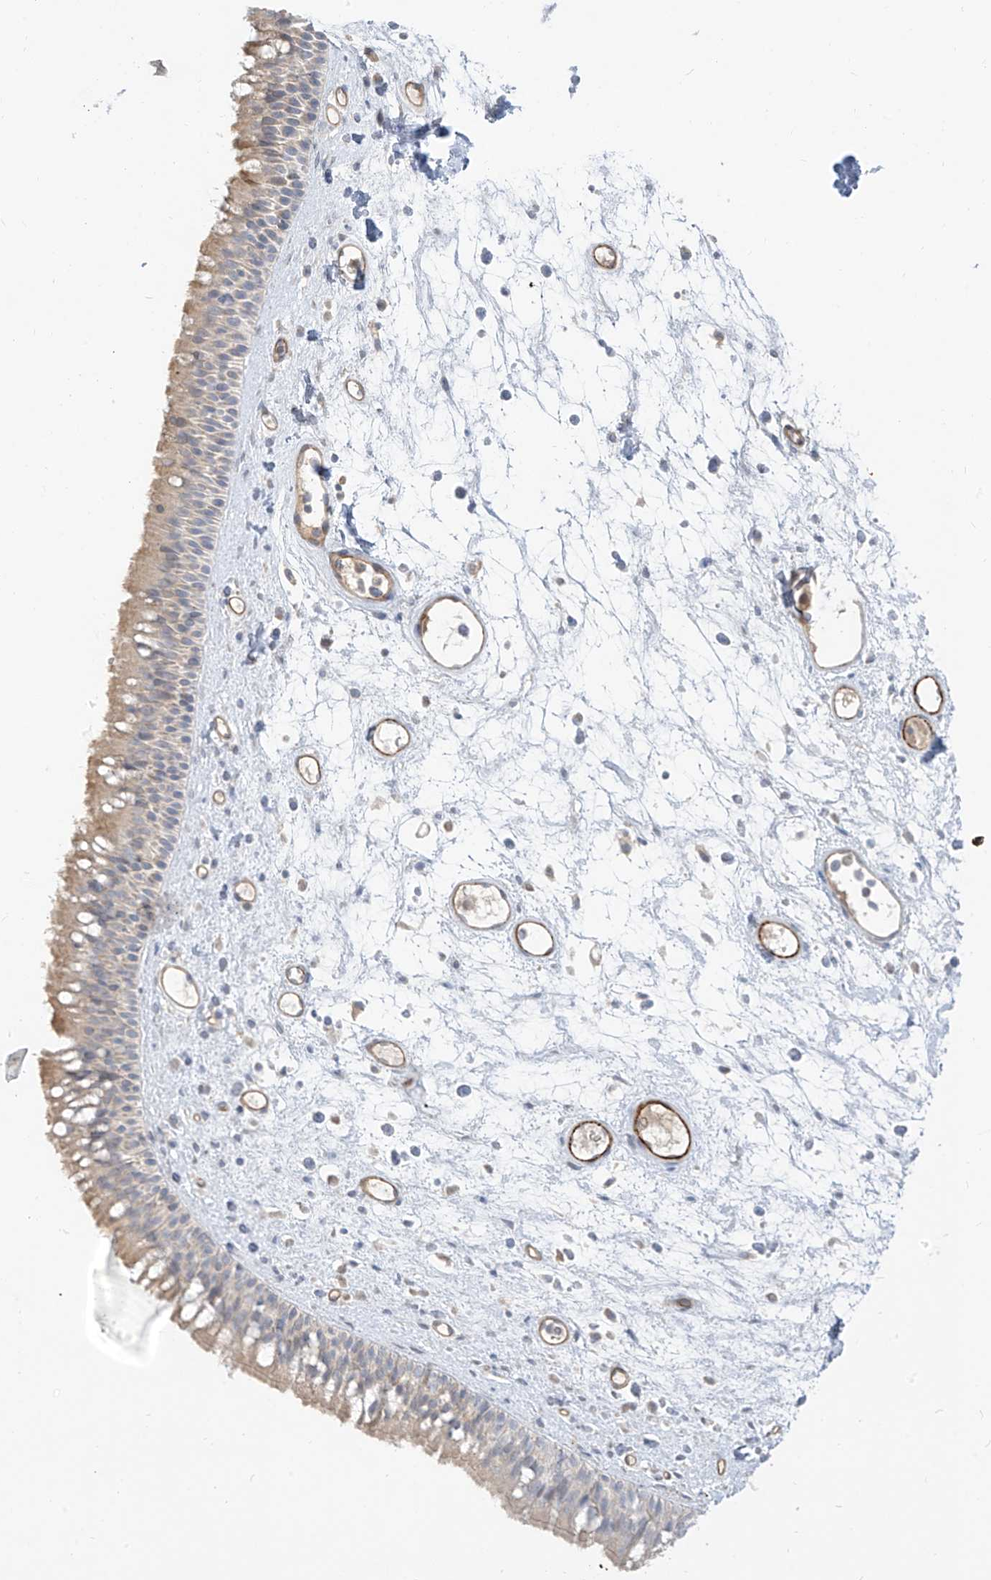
{"staining": {"intensity": "weak", "quantity": "25%-75%", "location": "cytoplasmic/membranous"}, "tissue": "nasopharynx", "cell_type": "Respiratory epithelial cells", "image_type": "normal", "snomed": [{"axis": "morphology", "description": "Normal tissue, NOS"}, {"axis": "morphology", "description": "Inflammation, NOS"}, {"axis": "morphology", "description": "Malignant melanoma, Metastatic site"}, {"axis": "topography", "description": "Nasopharynx"}], "caption": "Nasopharynx stained with IHC reveals weak cytoplasmic/membranous positivity in about 25%-75% of respiratory epithelial cells.", "gene": "C2orf42", "patient": {"sex": "male", "age": 70}}